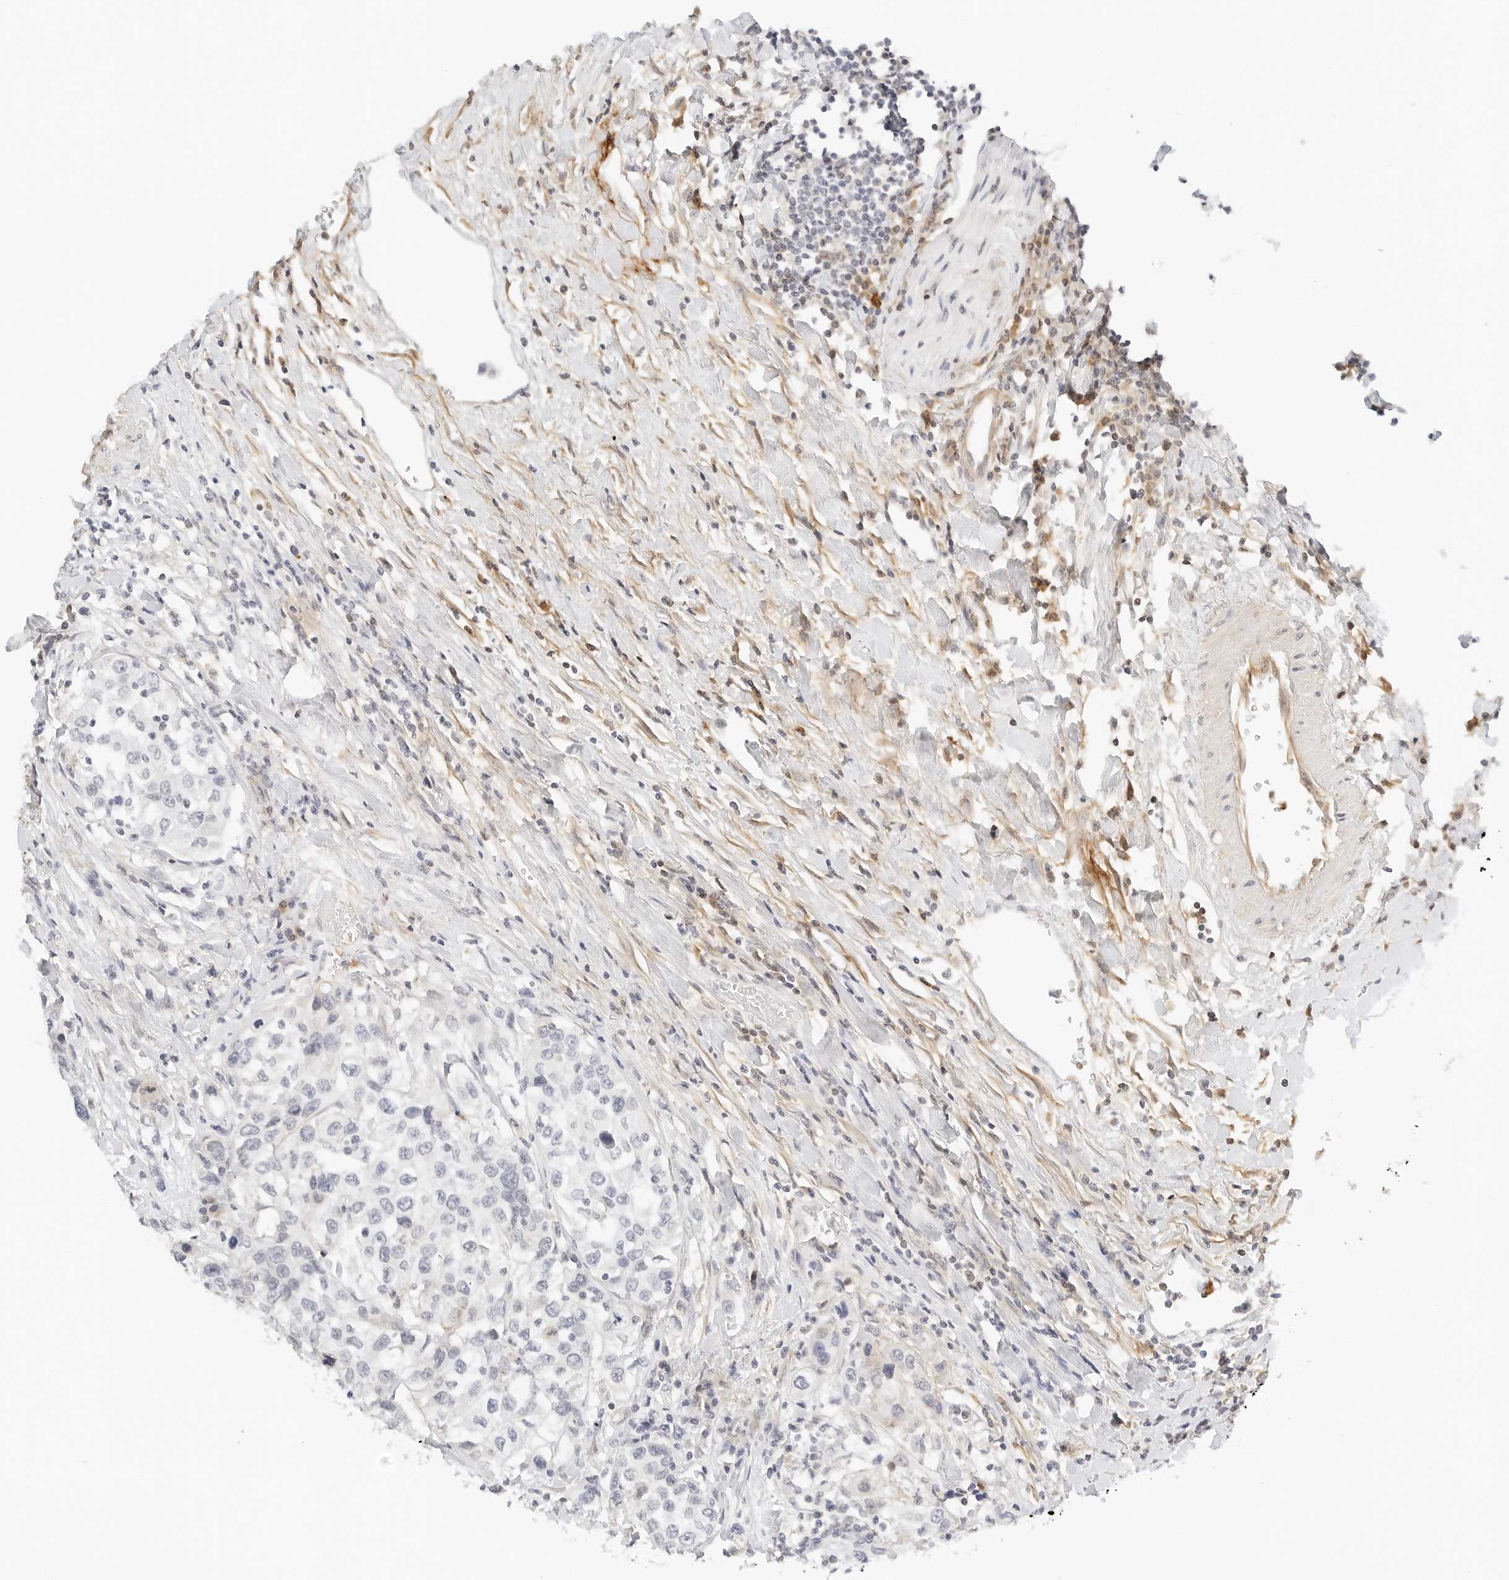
{"staining": {"intensity": "negative", "quantity": "none", "location": "none"}, "tissue": "urothelial cancer", "cell_type": "Tumor cells", "image_type": "cancer", "snomed": [{"axis": "morphology", "description": "Urothelial carcinoma, High grade"}, {"axis": "topography", "description": "Urinary bladder"}], "caption": "Urothelial cancer was stained to show a protein in brown. There is no significant expression in tumor cells.", "gene": "PKDCC", "patient": {"sex": "female", "age": 80}}